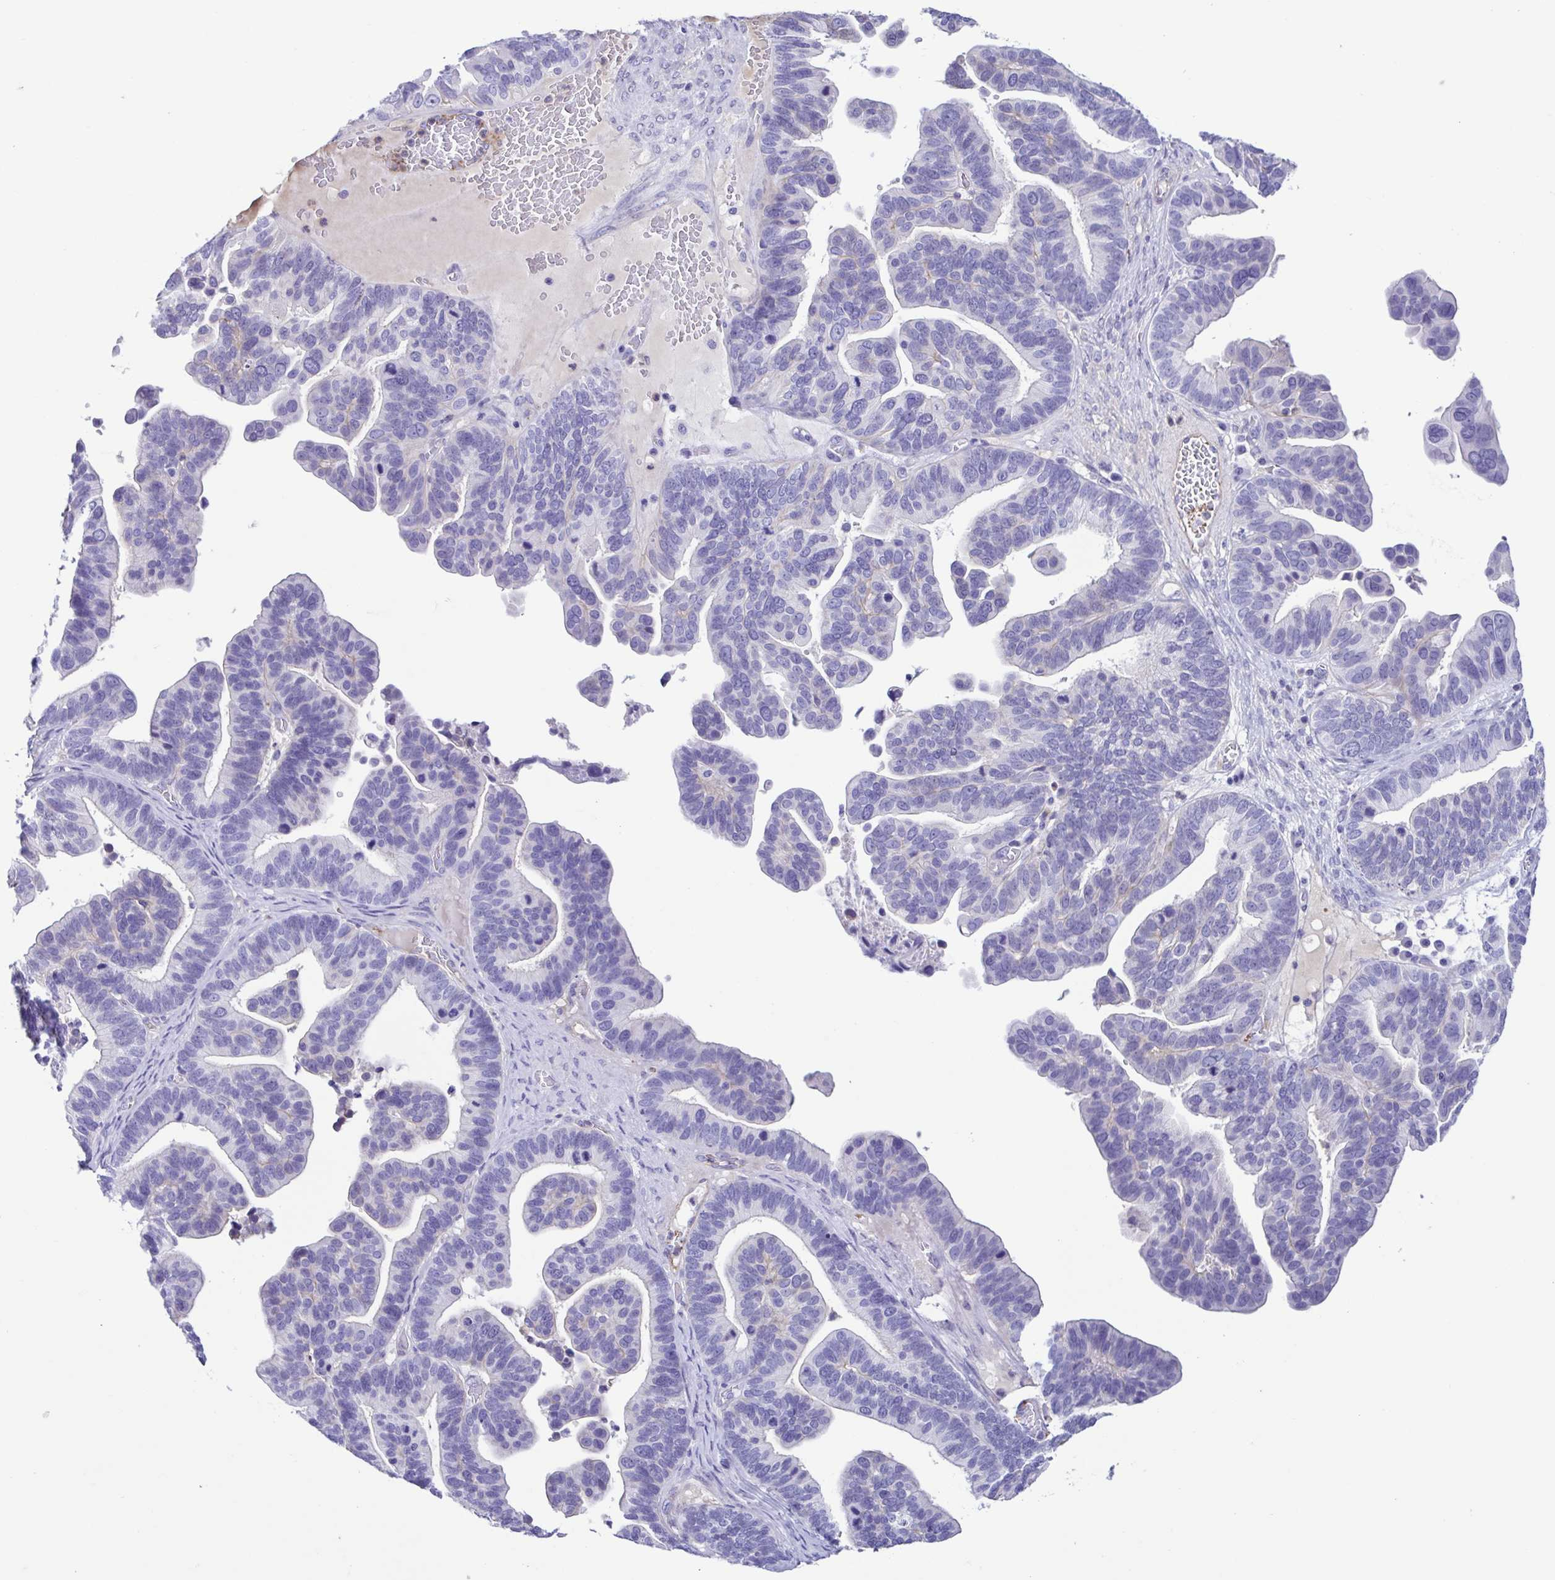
{"staining": {"intensity": "negative", "quantity": "none", "location": "none"}, "tissue": "ovarian cancer", "cell_type": "Tumor cells", "image_type": "cancer", "snomed": [{"axis": "morphology", "description": "Cystadenocarcinoma, serous, NOS"}, {"axis": "topography", "description": "Ovary"}], "caption": "IHC of ovarian cancer reveals no positivity in tumor cells. Brightfield microscopy of immunohistochemistry stained with DAB (3,3'-diaminobenzidine) (brown) and hematoxylin (blue), captured at high magnification.", "gene": "CYP11B1", "patient": {"sex": "female", "age": 56}}